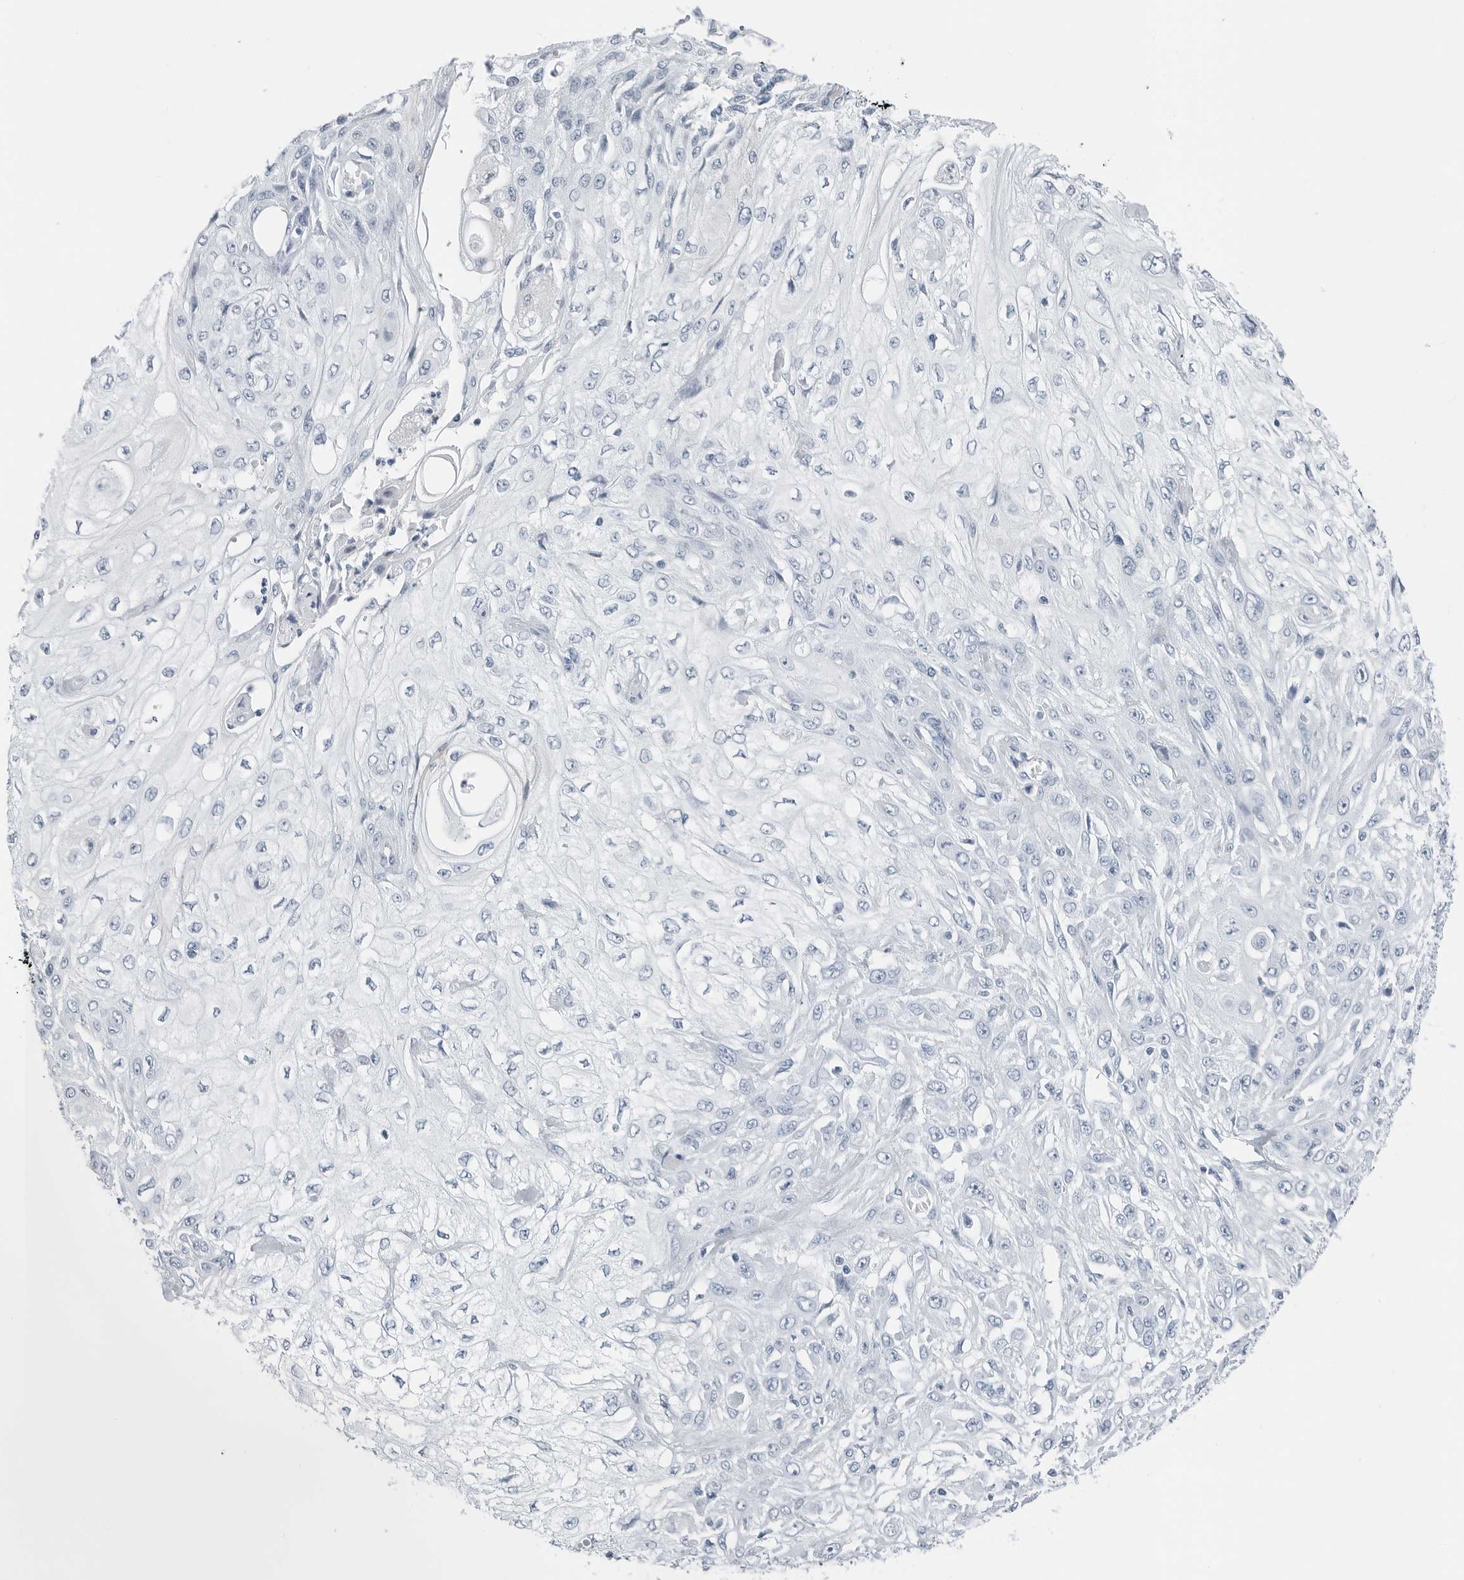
{"staining": {"intensity": "negative", "quantity": "none", "location": "none"}, "tissue": "skin cancer", "cell_type": "Tumor cells", "image_type": "cancer", "snomed": [{"axis": "morphology", "description": "Squamous cell carcinoma, NOS"}, {"axis": "morphology", "description": "Squamous cell carcinoma, metastatic, NOS"}, {"axis": "topography", "description": "Skin"}, {"axis": "topography", "description": "Lymph node"}], "caption": "The photomicrograph exhibits no staining of tumor cells in skin cancer (metastatic squamous cell carcinoma).", "gene": "SLPI", "patient": {"sex": "male", "age": 75}}